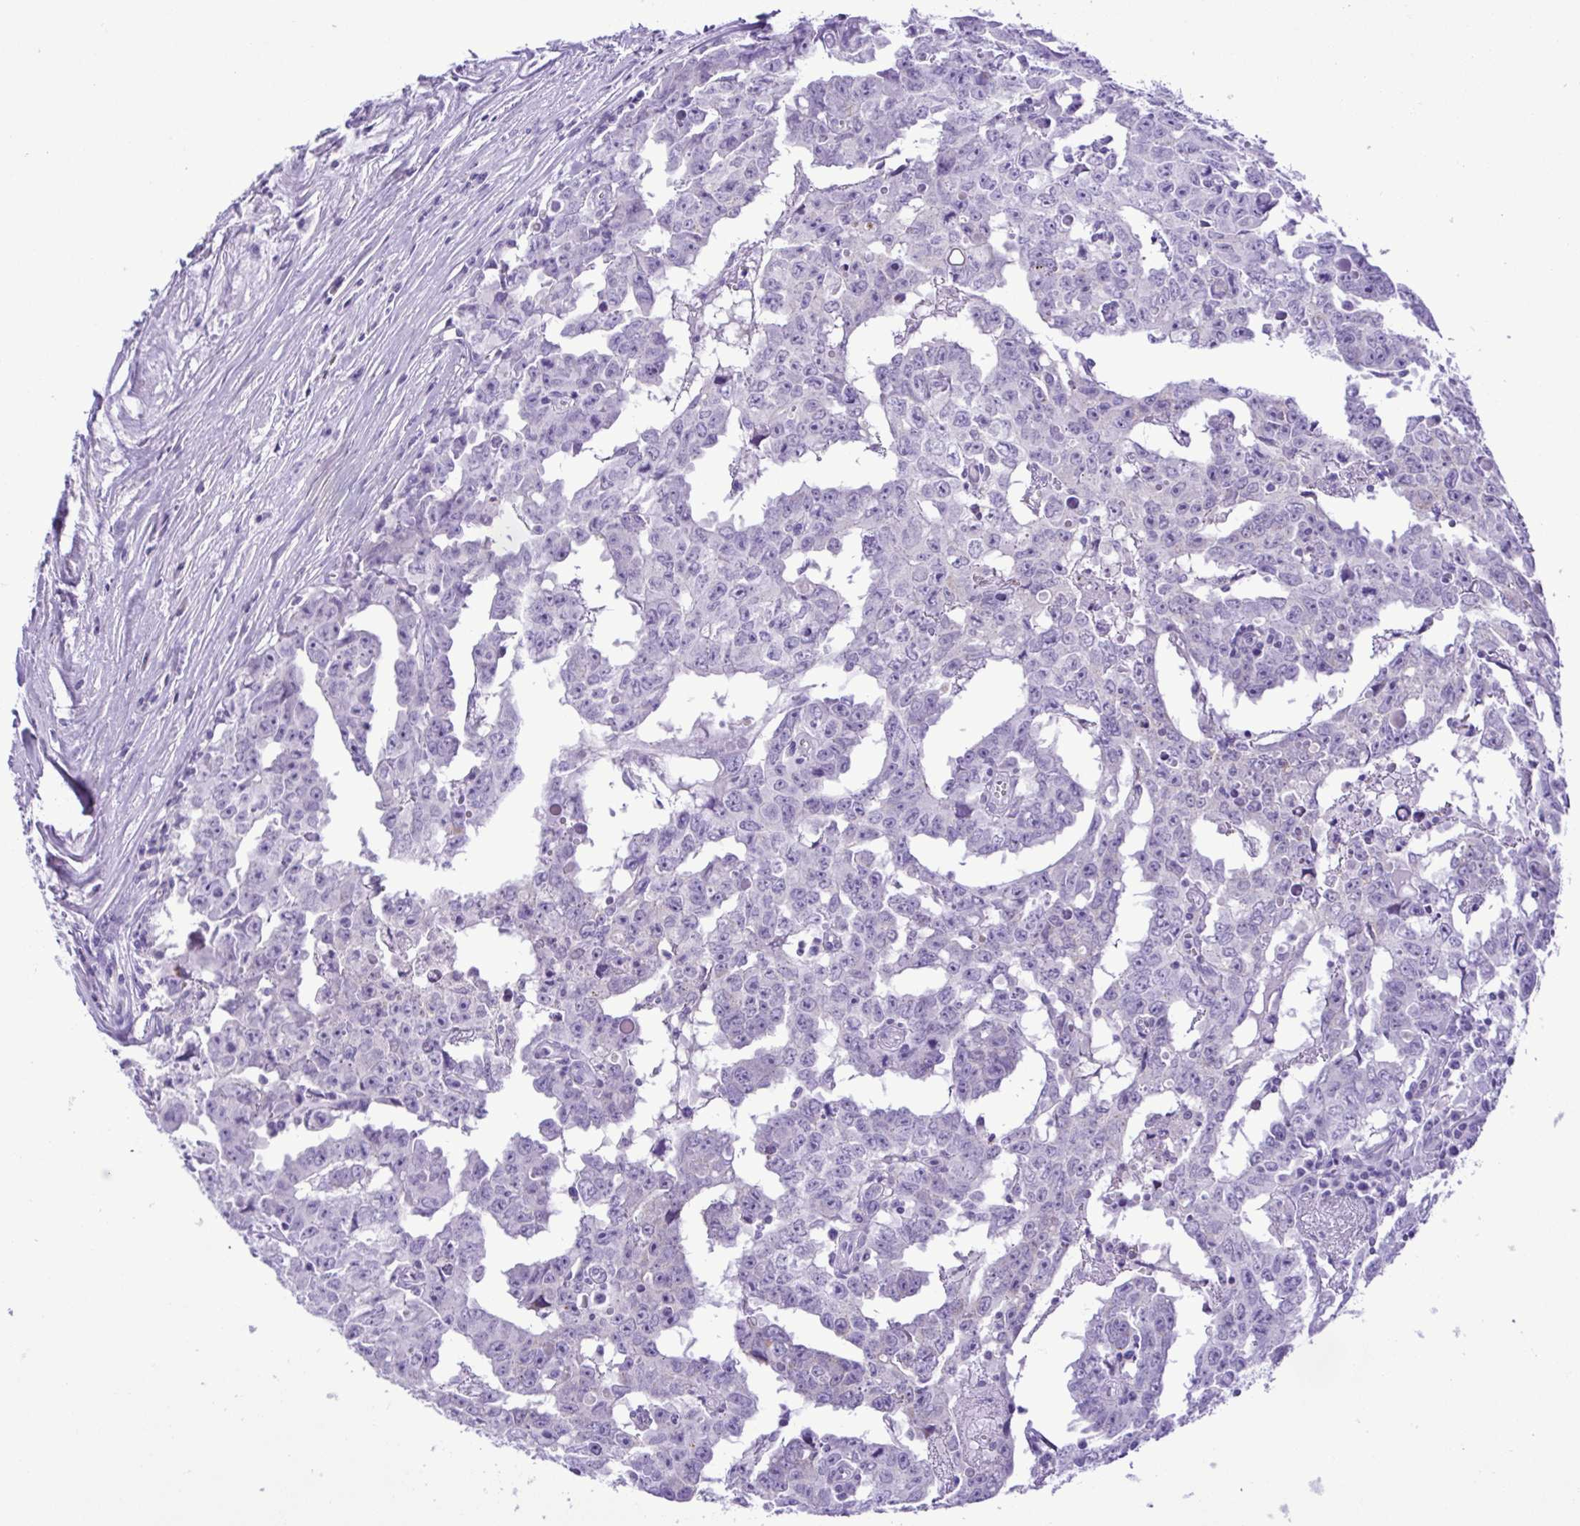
{"staining": {"intensity": "negative", "quantity": "none", "location": "none"}, "tissue": "testis cancer", "cell_type": "Tumor cells", "image_type": "cancer", "snomed": [{"axis": "morphology", "description": "Carcinoma, Embryonal, NOS"}, {"axis": "topography", "description": "Testis"}], "caption": "Image shows no significant protein expression in tumor cells of embryonal carcinoma (testis).", "gene": "SYT1", "patient": {"sex": "male", "age": 22}}